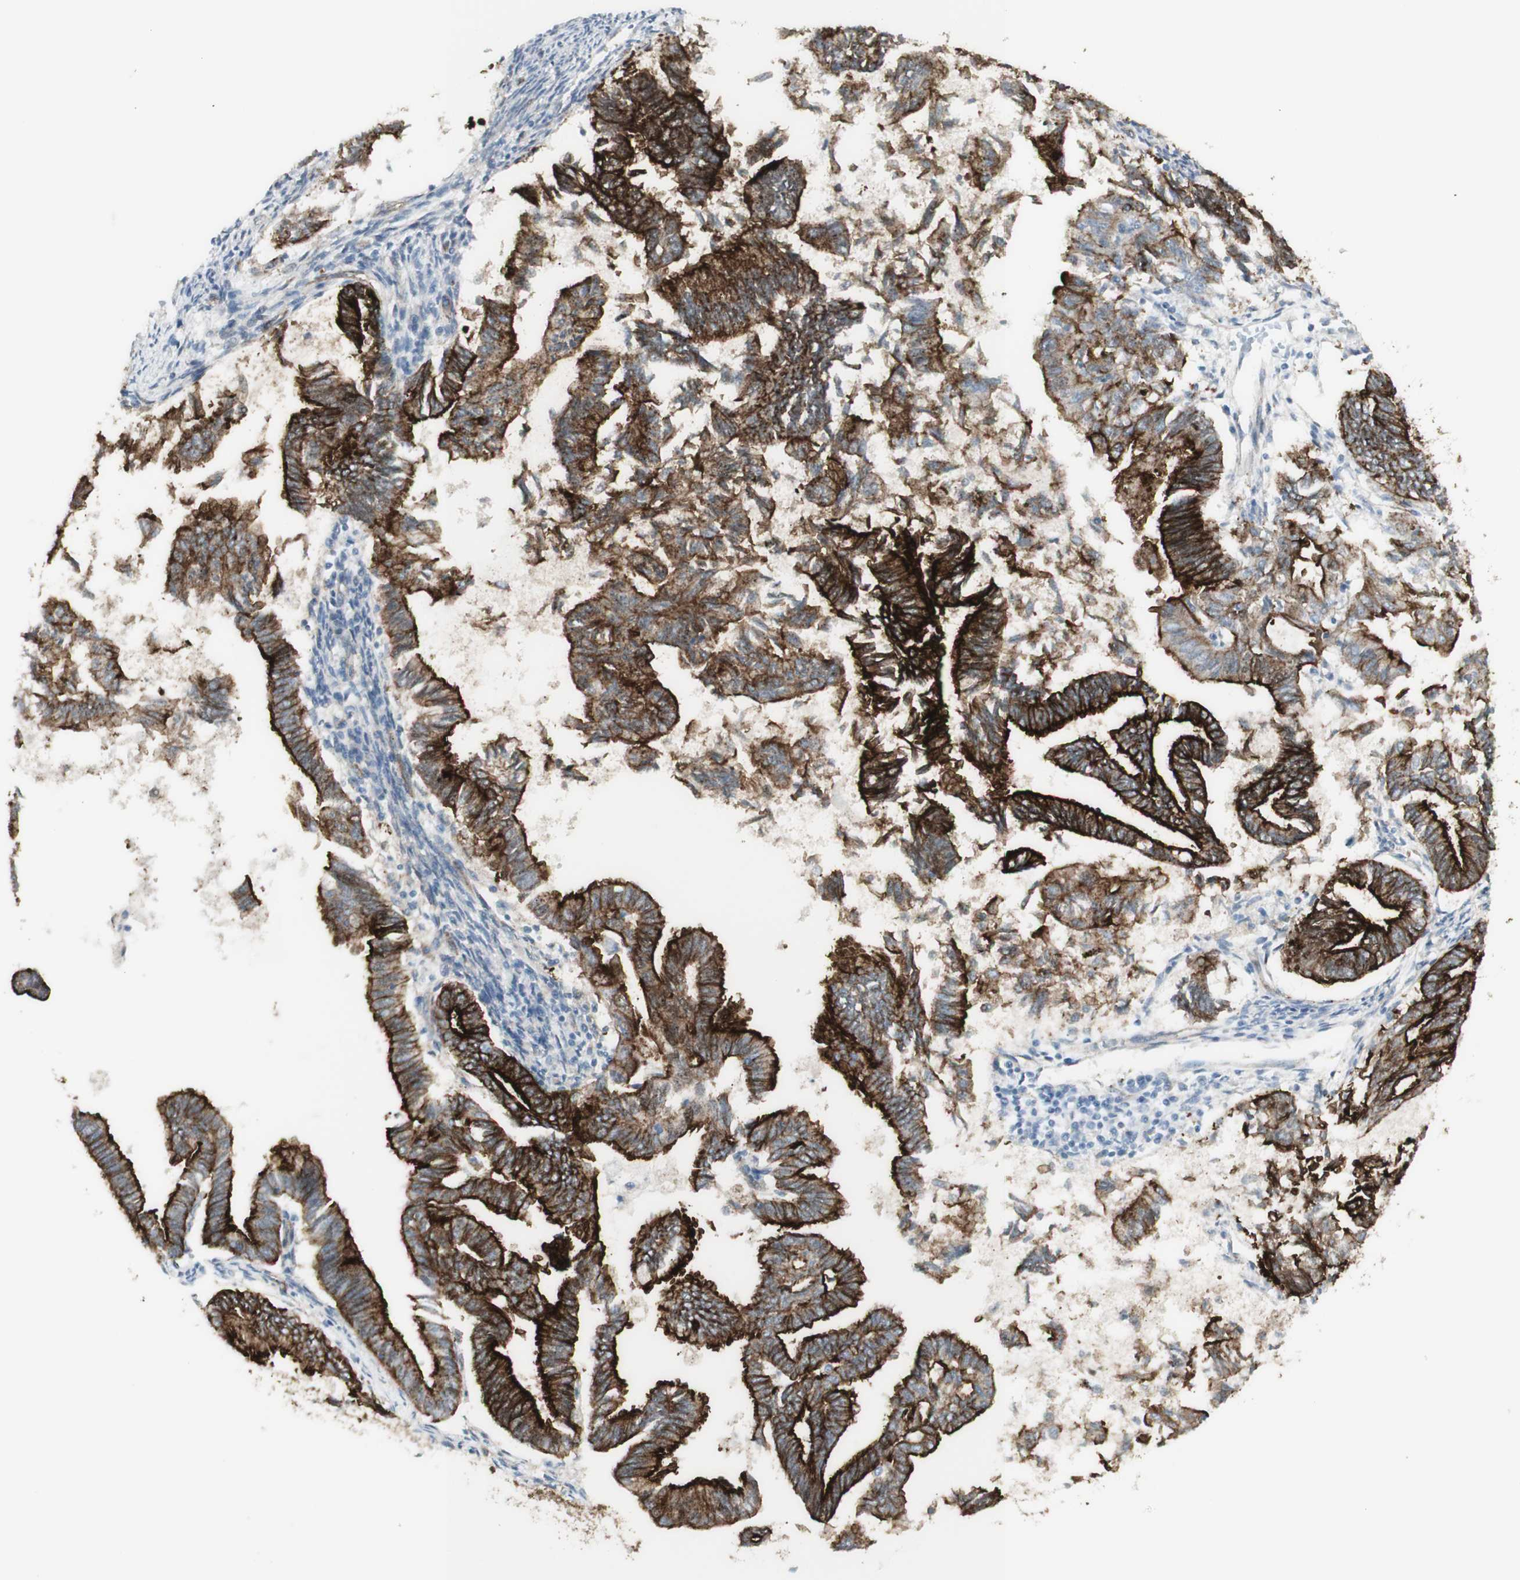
{"staining": {"intensity": "strong", "quantity": "25%-75%", "location": "cytoplasmic/membranous"}, "tissue": "endometrial cancer", "cell_type": "Tumor cells", "image_type": "cancer", "snomed": [{"axis": "morphology", "description": "Adenocarcinoma, NOS"}, {"axis": "topography", "description": "Endometrium"}], "caption": "Immunohistochemical staining of human endometrial cancer (adenocarcinoma) demonstrates high levels of strong cytoplasmic/membranous expression in about 25%-75% of tumor cells. The staining was performed using DAB to visualize the protein expression in brown, while the nuclei were stained in blue with hematoxylin (Magnification: 20x).", "gene": "MYO6", "patient": {"sex": "female", "age": 86}}